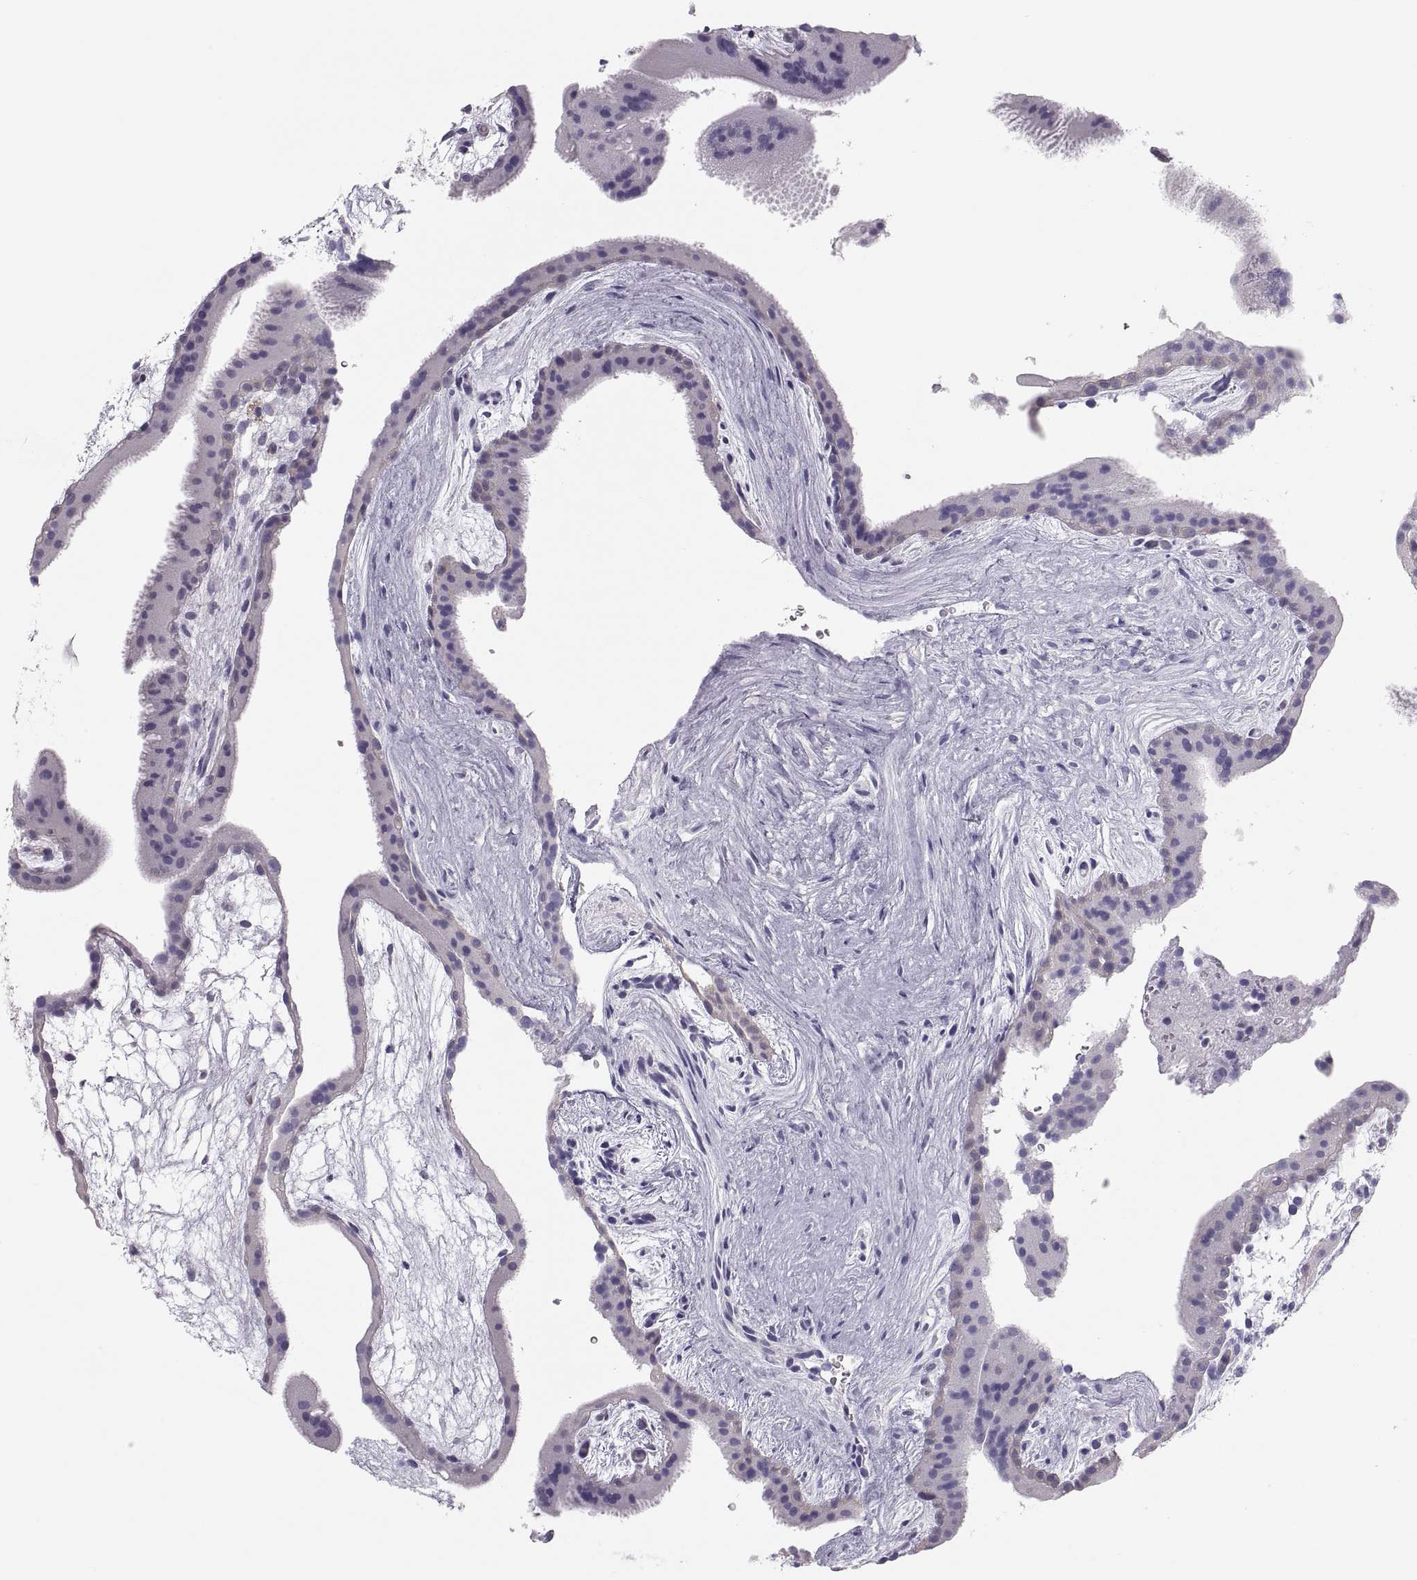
{"staining": {"intensity": "negative", "quantity": "none", "location": "none"}, "tissue": "placenta", "cell_type": "Decidual cells", "image_type": "normal", "snomed": [{"axis": "morphology", "description": "Normal tissue, NOS"}, {"axis": "topography", "description": "Placenta"}], "caption": "DAB (3,3'-diaminobenzidine) immunohistochemical staining of benign placenta reveals no significant positivity in decidual cells.", "gene": "MAGEB2", "patient": {"sex": "female", "age": 19}}